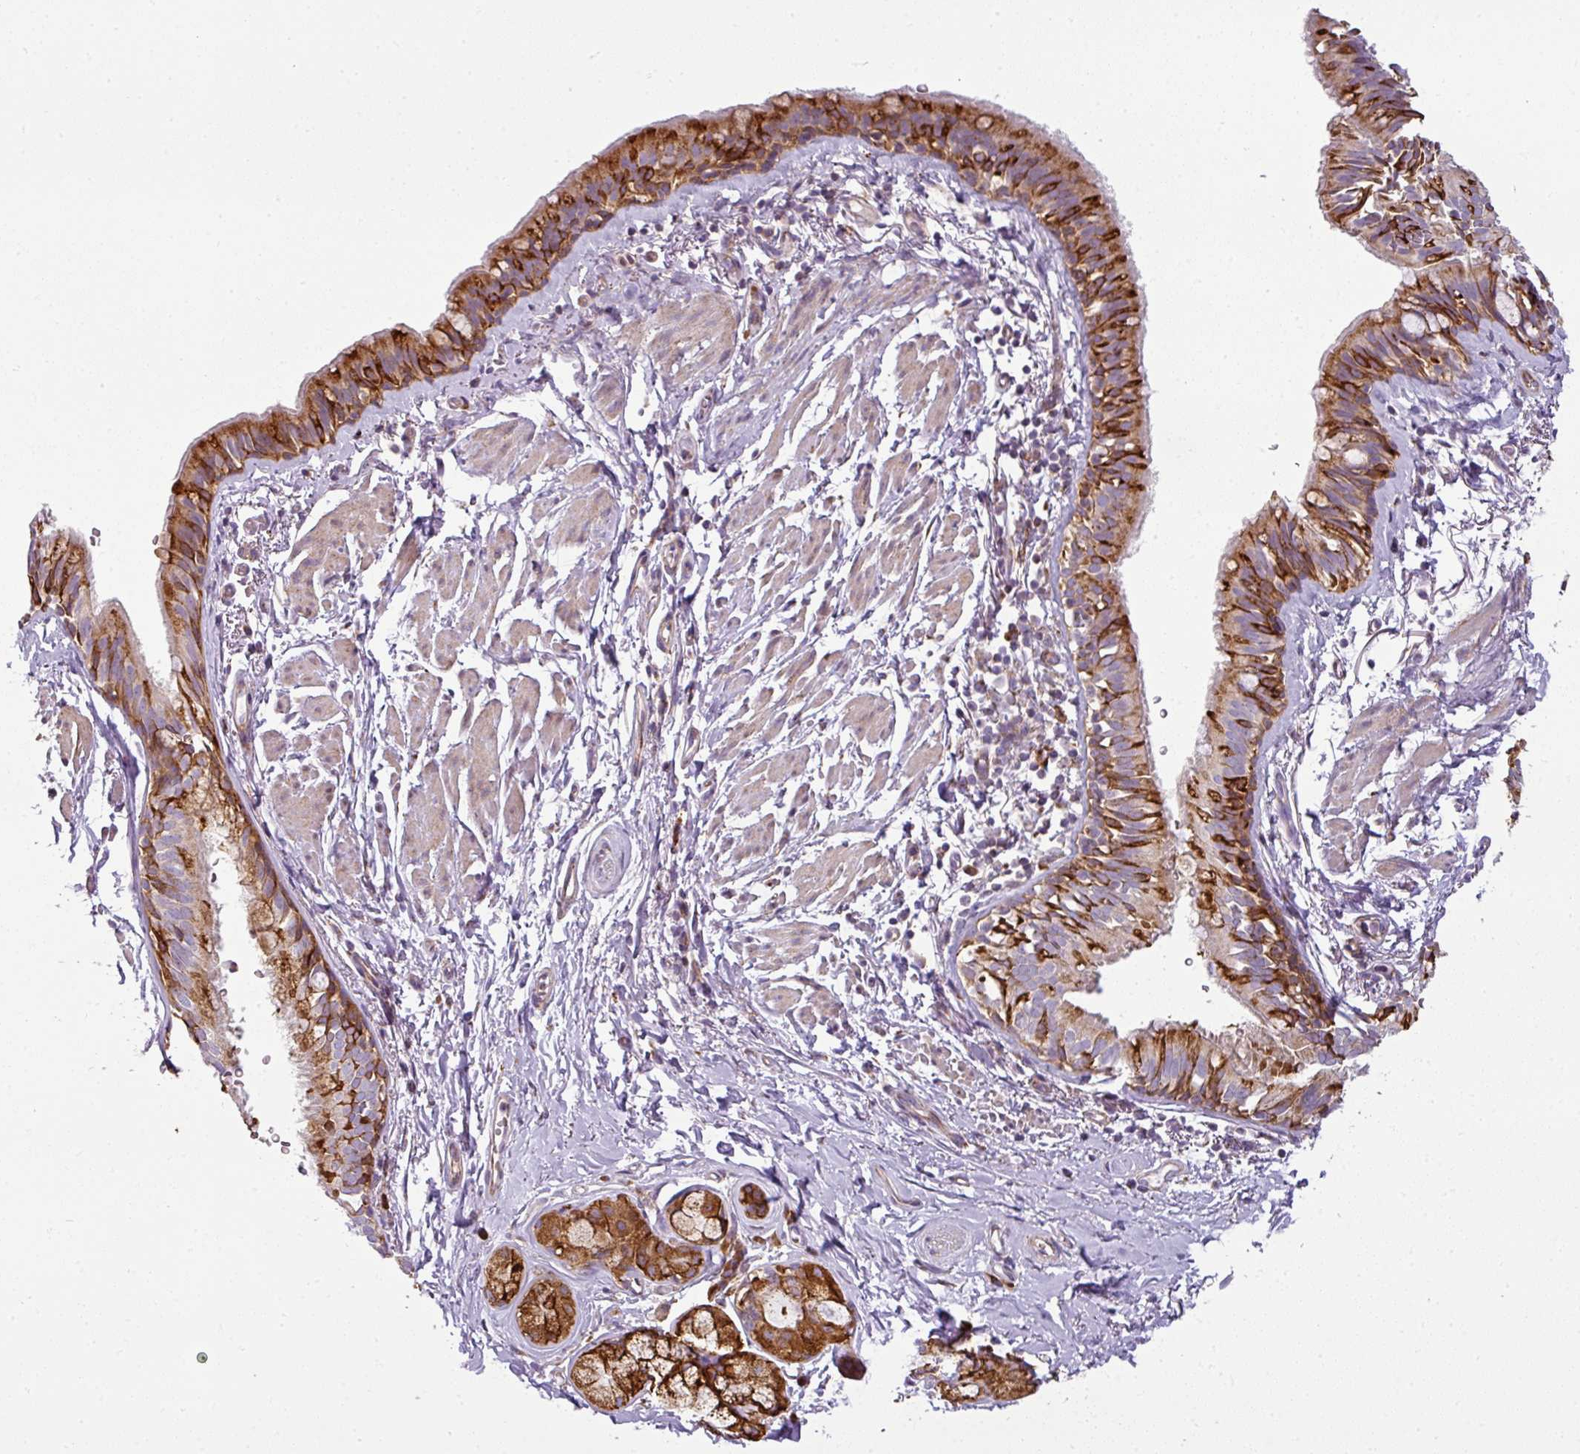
{"staining": {"intensity": "strong", "quantity": ">75%", "location": "cytoplasmic/membranous"}, "tissue": "bronchus", "cell_type": "Respiratory epithelial cells", "image_type": "normal", "snomed": [{"axis": "morphology", "description": "Normal tissue, NOS"}, {"axis": "topography", "description": "Bronchus"}], "caption": "Normal bronchus reveals strong cytoplasmic/membranous staining in about >75% of respiratory epithelial cells.", "gene": "ANKRD18A", "patient": {"sex": "male", "age": 67}}